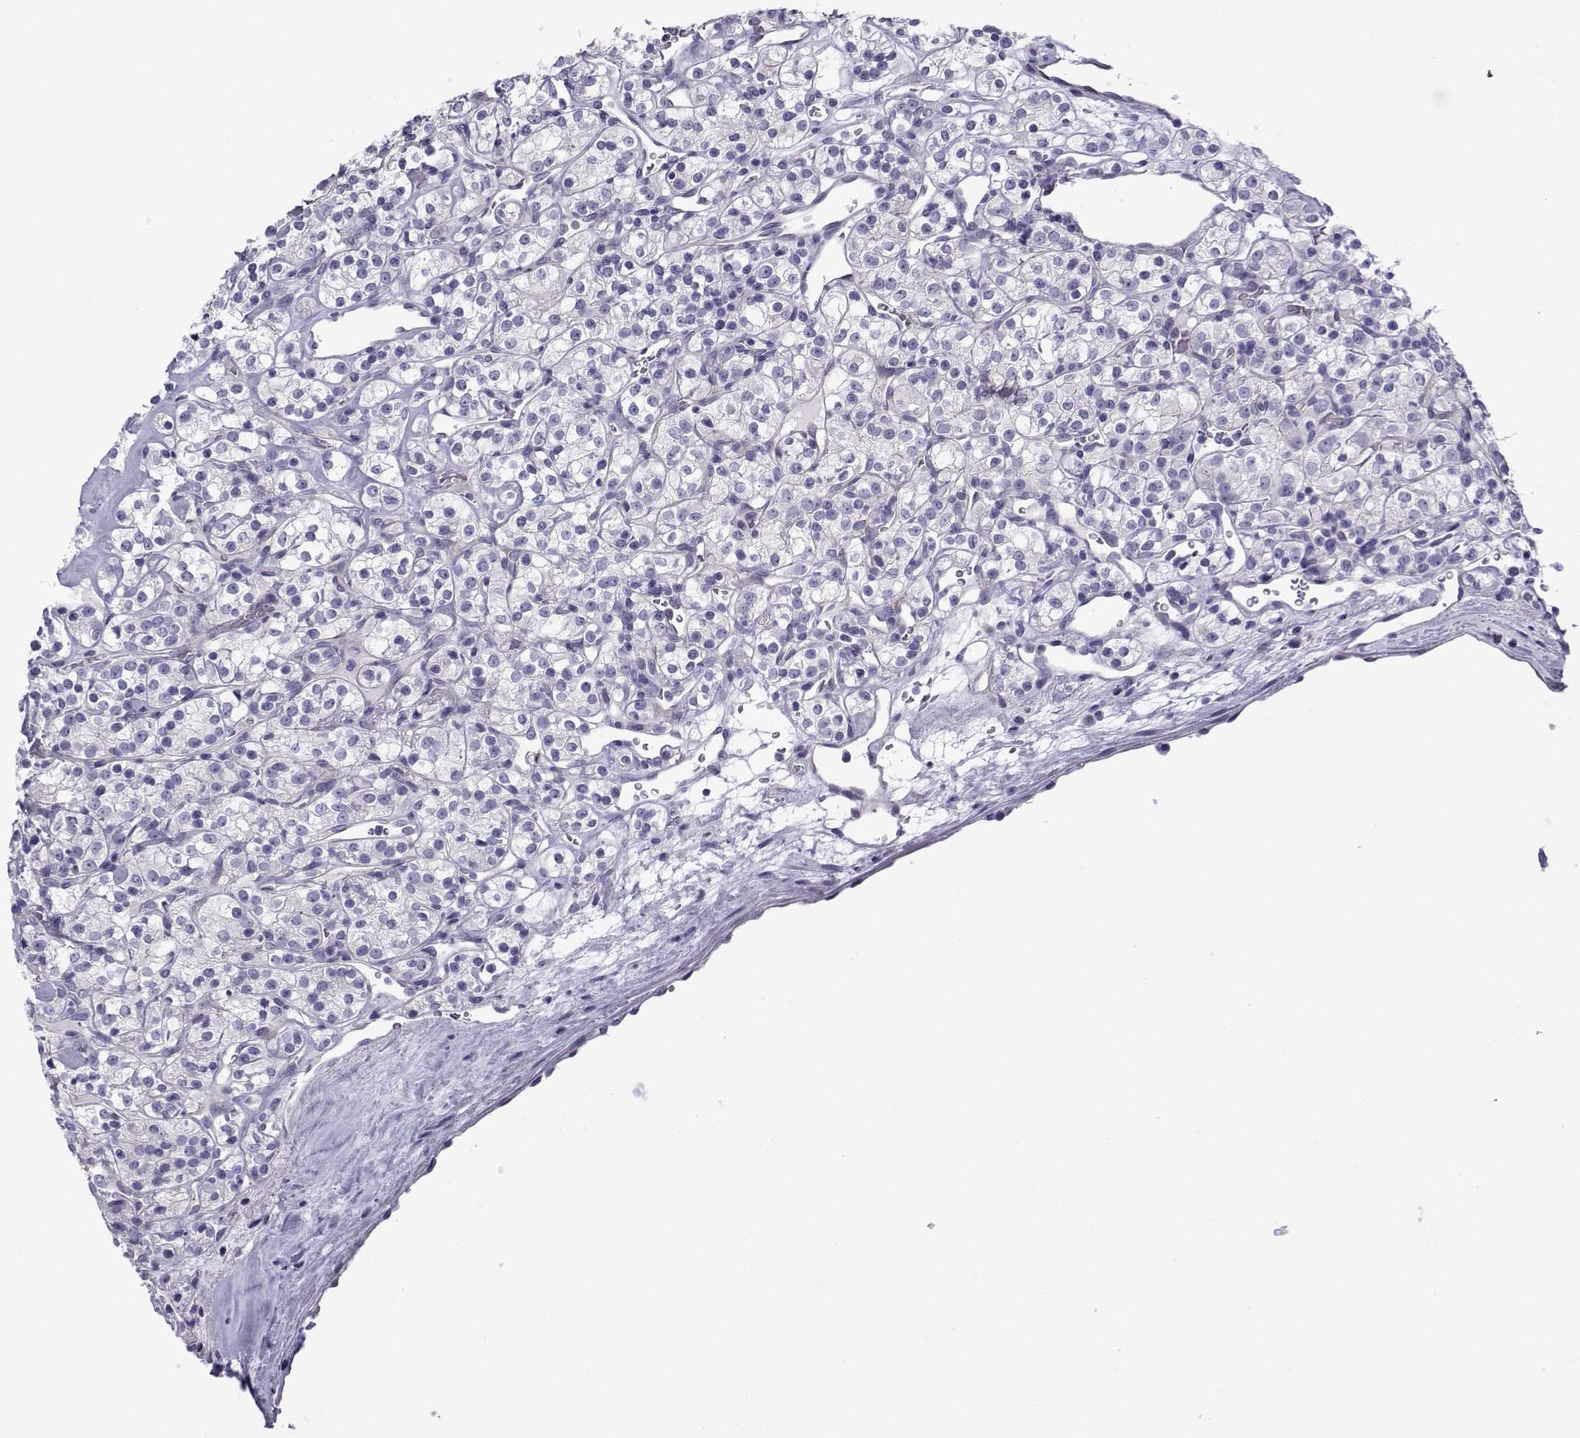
{"staining": {"intensity": "negative", "quantity": "none", "location": "none"}, "tissue": "renal cancer", "cell_type": "Tumor cells", "image_type": "cancer", "snomed": [{"axis": "morphology", "description": "Adenocarcinoma, NOS"}, {"axis": "topography", "description": "Kidney"}], "caption": "Tumor cells are negative for protein expression in human renal cancer (adenocarcinoma).", "gene": "CFAP70", "patient": {"sex": "male", "age": 77}}